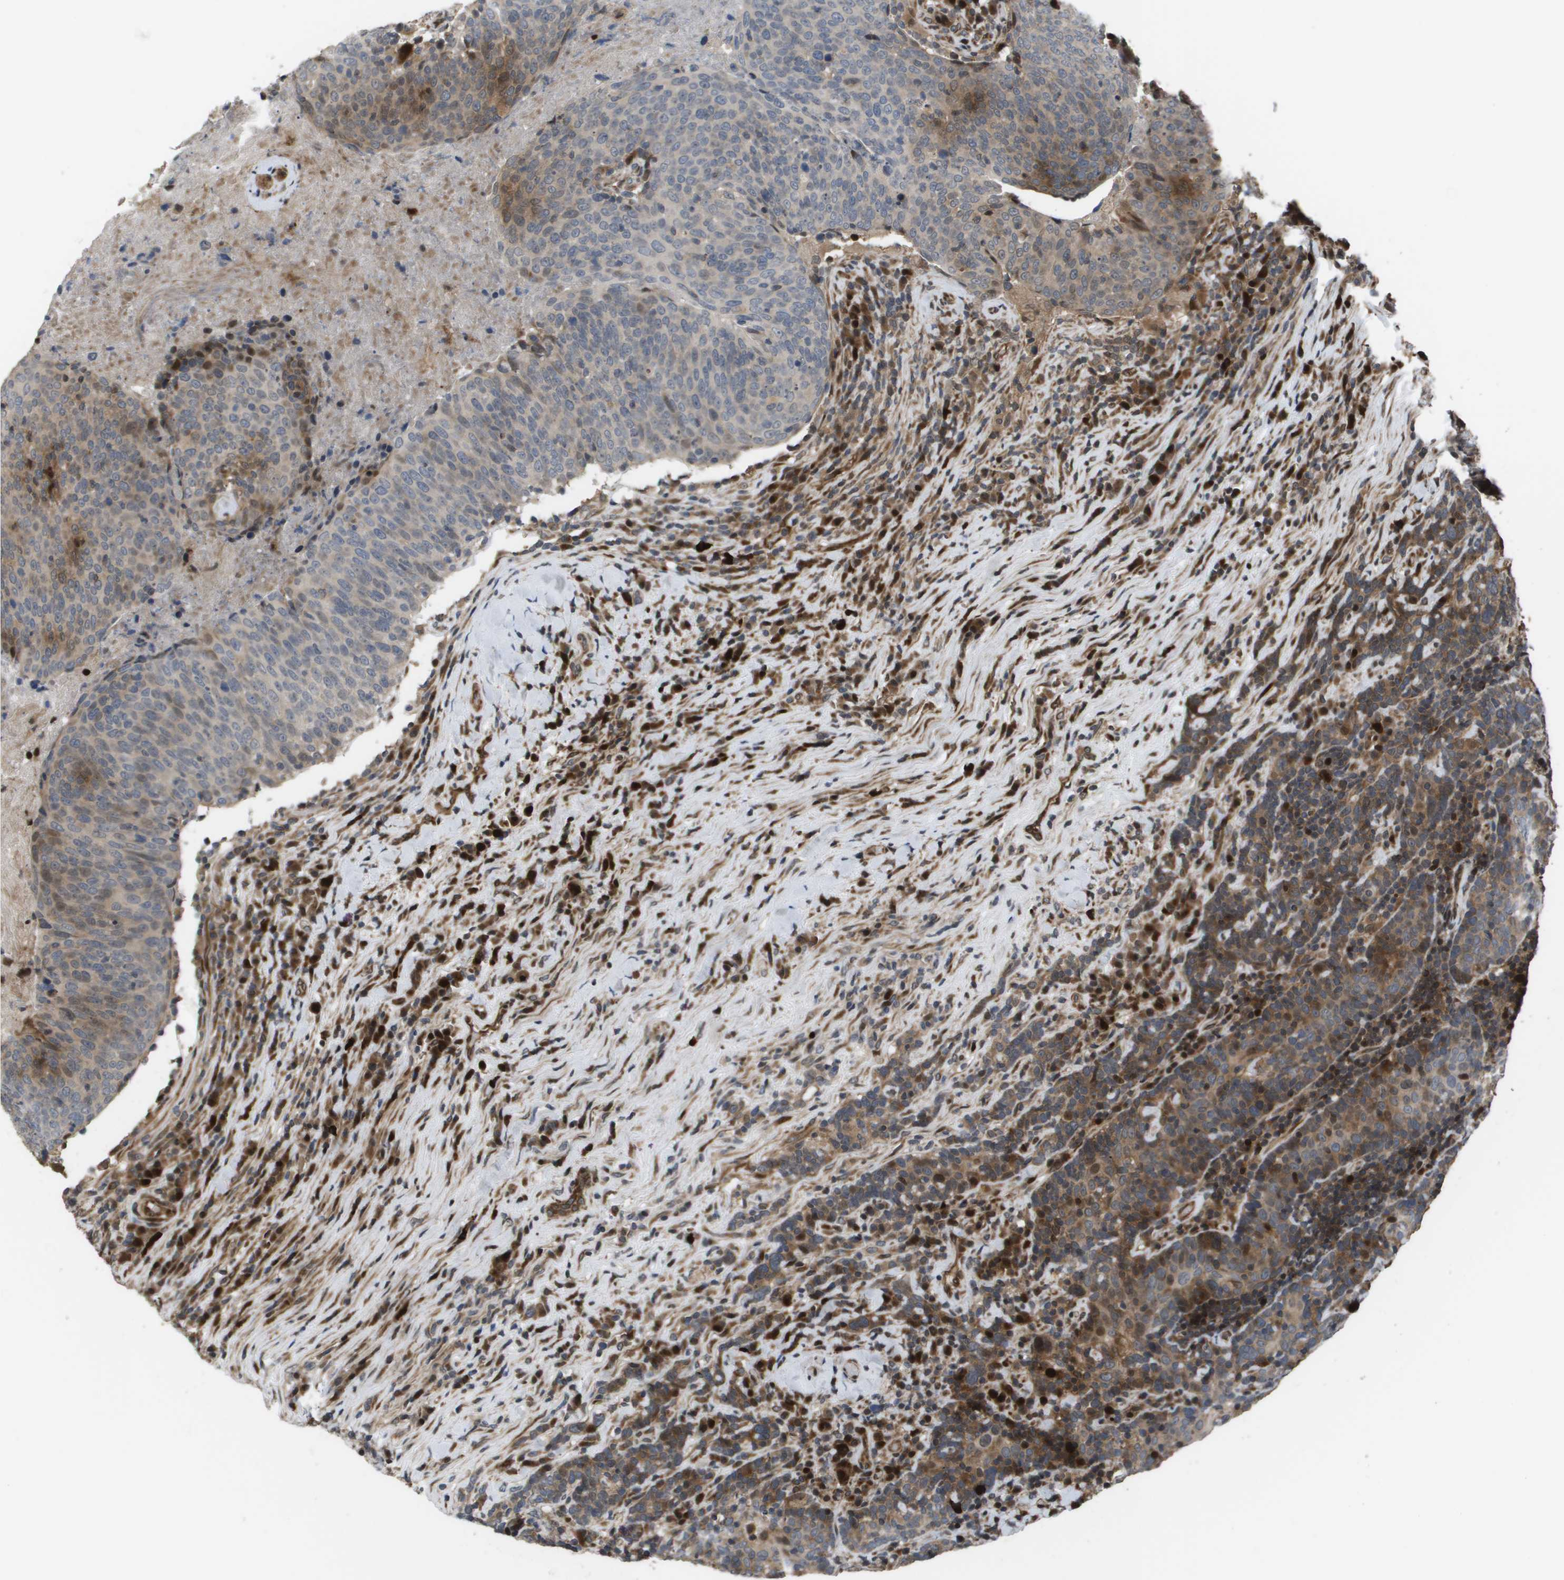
{"staining": {"intensity": "moderate", "quantity": "<25%", "location": "cytoplasmic/membranous,nuclear"}, "tissue": "head and neck cancer", "cell_type": "Tumor cells", "image_type": "cancer", "snomed": [{"axis": "morphology", "description": "Squamous cell carcinoma, NOS"}, {"axis": "morphology", "description": "Squamous cell carcinoma, metastatic, NOS"}, {"axis": "topography", "description": "Lymph node"}, {"axis": "topography", "description": "Head-Neck"}], "caption": "DAB (3,3'-diaminobenzidine) immunohistochemical staining of head and neck cancer (squamous cell carcinoma) displays moderate cytoplasmic/membranous and nuclear protein staining in approximately <25% of tumor cells.", "gene": "AXIN2", "patient": {"sex": "male", "age": 62}}